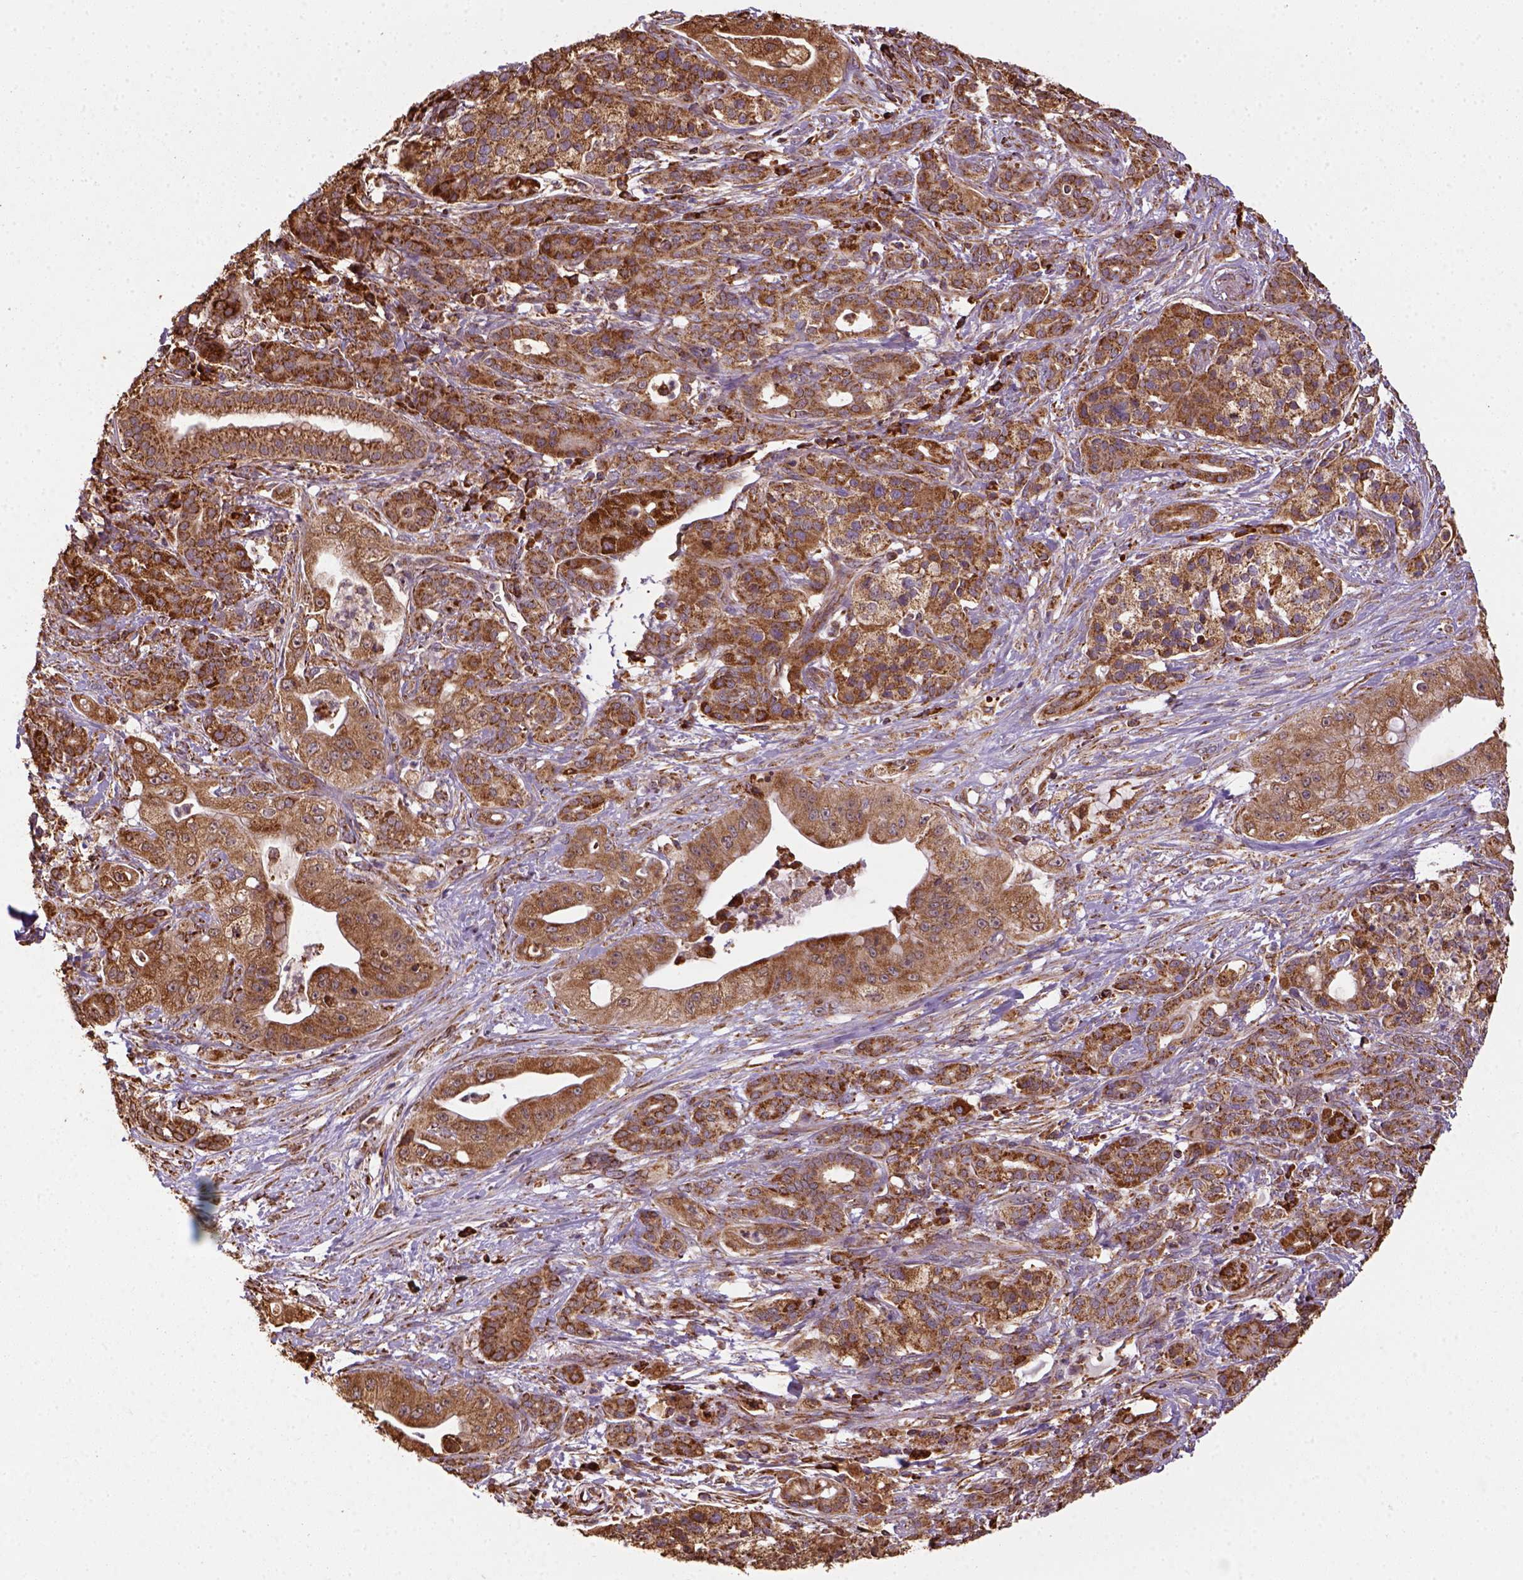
{"staining": {"intensity": "strong", "quantity": ">75%", "location": "cytoplasmic/membranous"}, "tissue": "pancreatic cancer", "cell_type": "Tumor cells", "image_type": "cancer", "snomed": [{"axis": "morphology", "description": "Normal tissue, NOS"}, {"axis": "morphology", "description": "Inflammation, NOS"}, {"axis": "morphology", "description": "Adenocarcinoma, NOS"}, {"axis": "topography", "description": "Pancreas"}], "caption": "Pancreatic adenocarcinoma stained with DAB IHC displays high levels of strong cytoplasmic/membranous staining in about >75% of tumor cells. The staining was performed using DAB, with brown indicating positive protein expression. Nuclei are stained blue with hematoxylin.", "gene": "MAPK8IP3", "patient": {"sex": "male", "age": 57}}